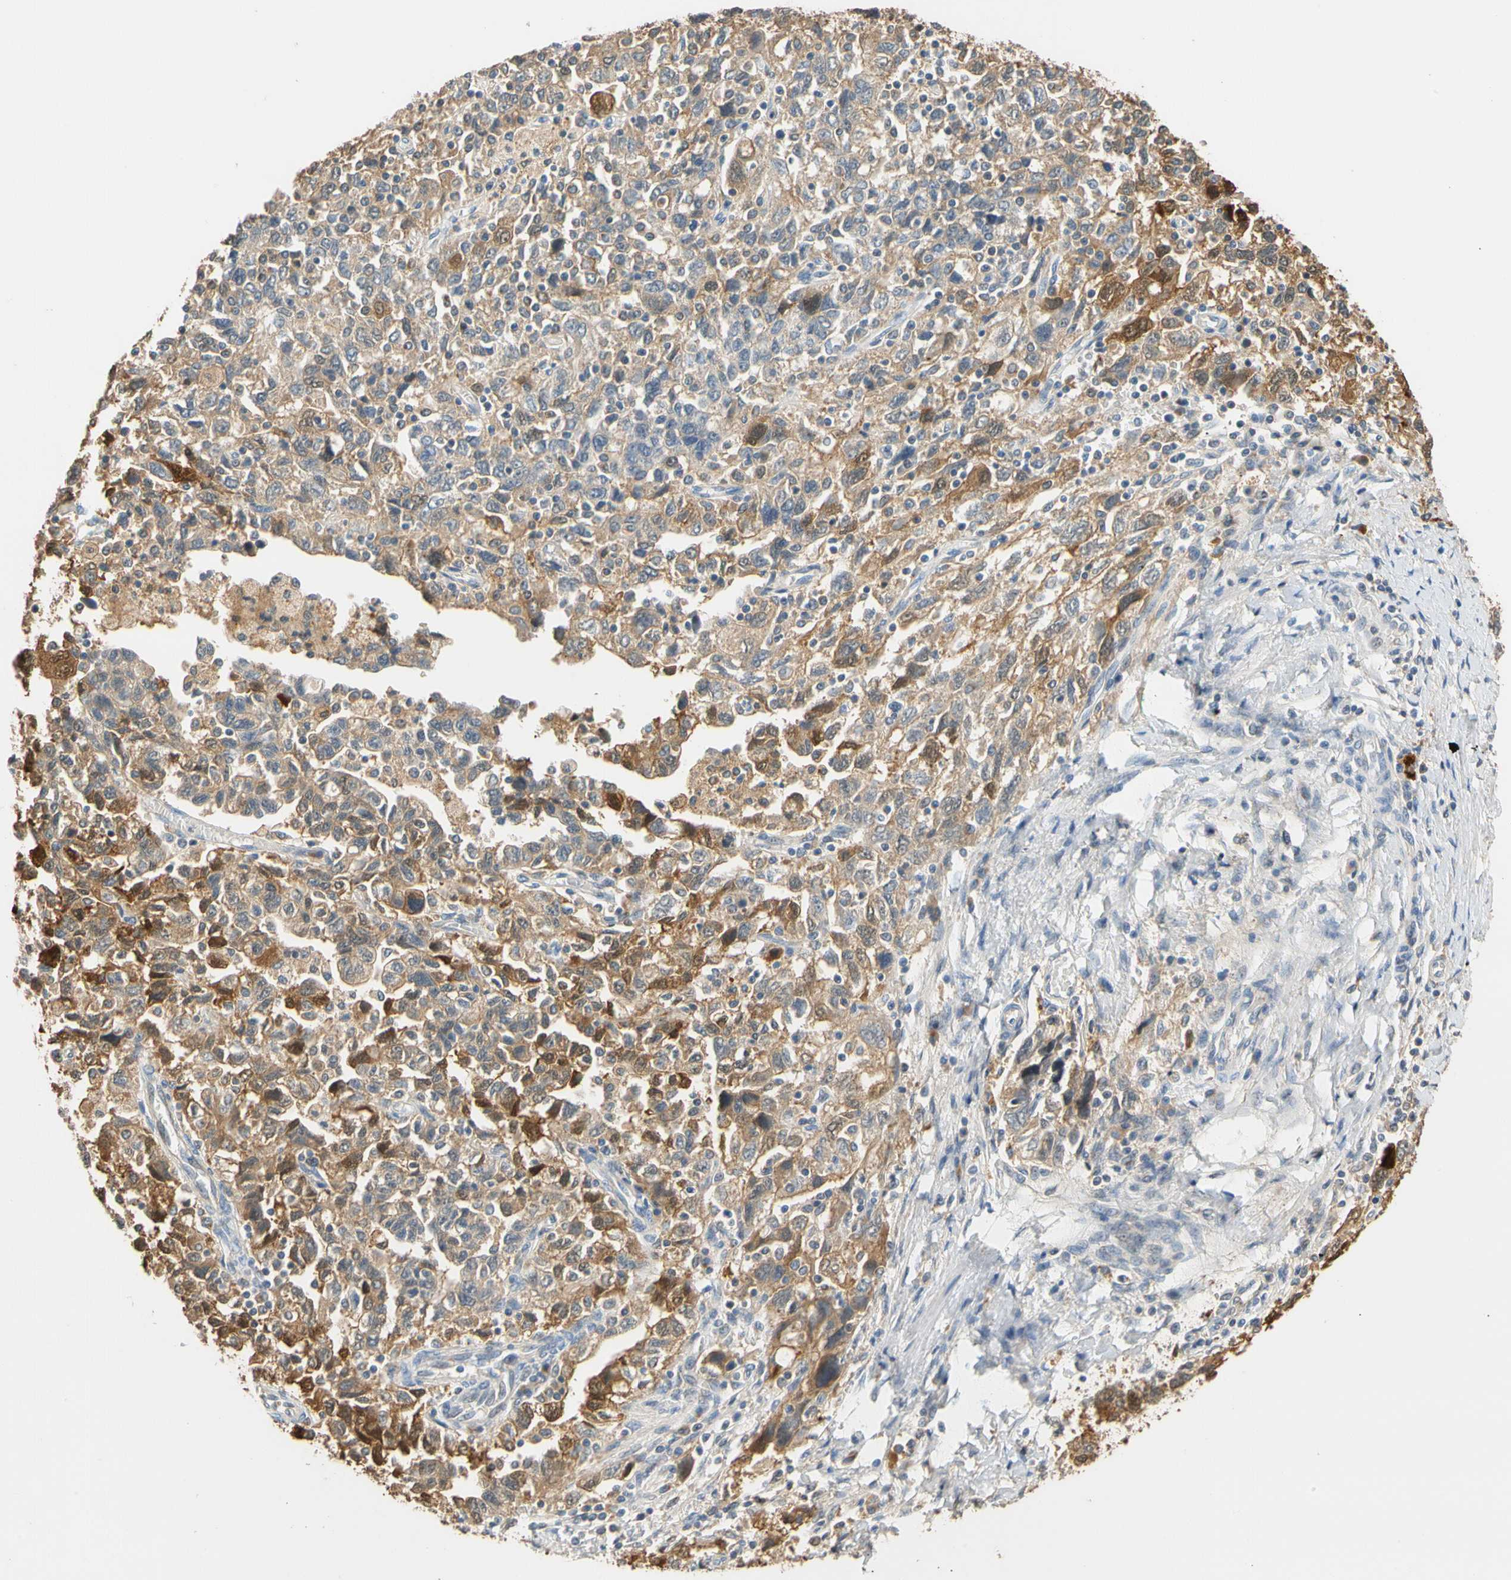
{"staining": {"intensity": "moderate", "quantity": "25%-75%", "location": "cytoplasmic/membranous"}, "tissue": "ovarian cancer", "cell_type": "Tumor cells", "image_type": "cancer", "snomed": [{"axis": "morphology", "description": "Carcinoma, NOS"}, {"axis": "morphology", "description": "Cystadenocarcinoma, serous, NOS"}, {"axis": "topography", "description": "Ovary"}], "caption": "DAB immunohistochemical staining of ovarian cancer exhibits moderate cytoplasmic/membranous protein staining in about 25%-75% of tumor cells.", "gene": "GPSM2", "patient": {"sex": "female", "age": 69}}